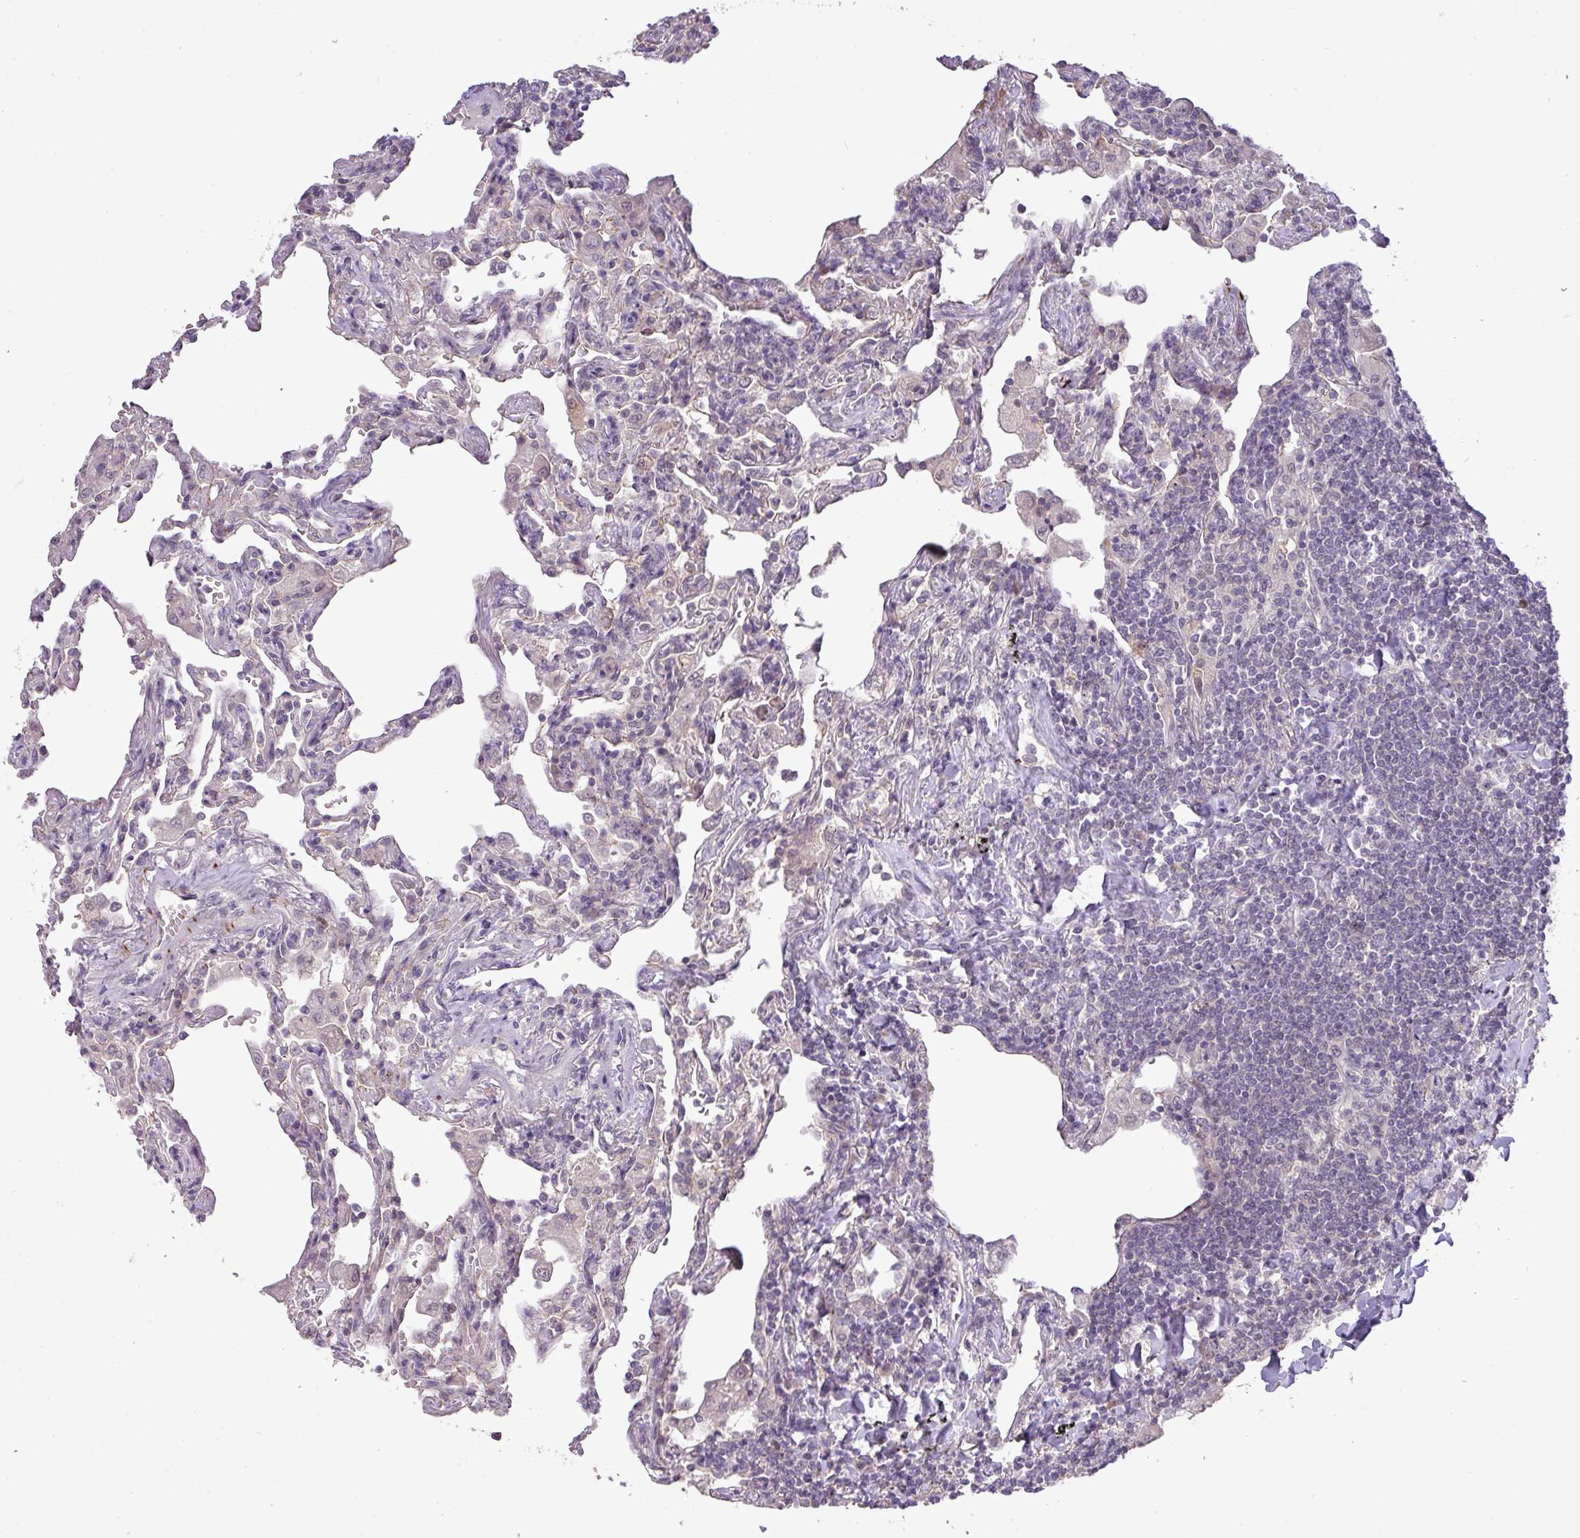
{"staining": {"intensity": "negative", "quantity": "none", "location": "none"}, "tissue": "lymphoma", "cell_type": "Tumor cells", "image_type": "cancer", "snomed": [{"axis": "morphology", "description": "Malignant lymphoma, non-Hodgkin's type, Low grade"}, {"axis": "topography", "description": "Lung"}], "caption": "Tumor cells are negative for brown protein staining in low-grade malignant lymphoma, non-Hodgkin's type.", "gene": "RIPPLY1", "patient": {"sex": "female", "age": 71}}